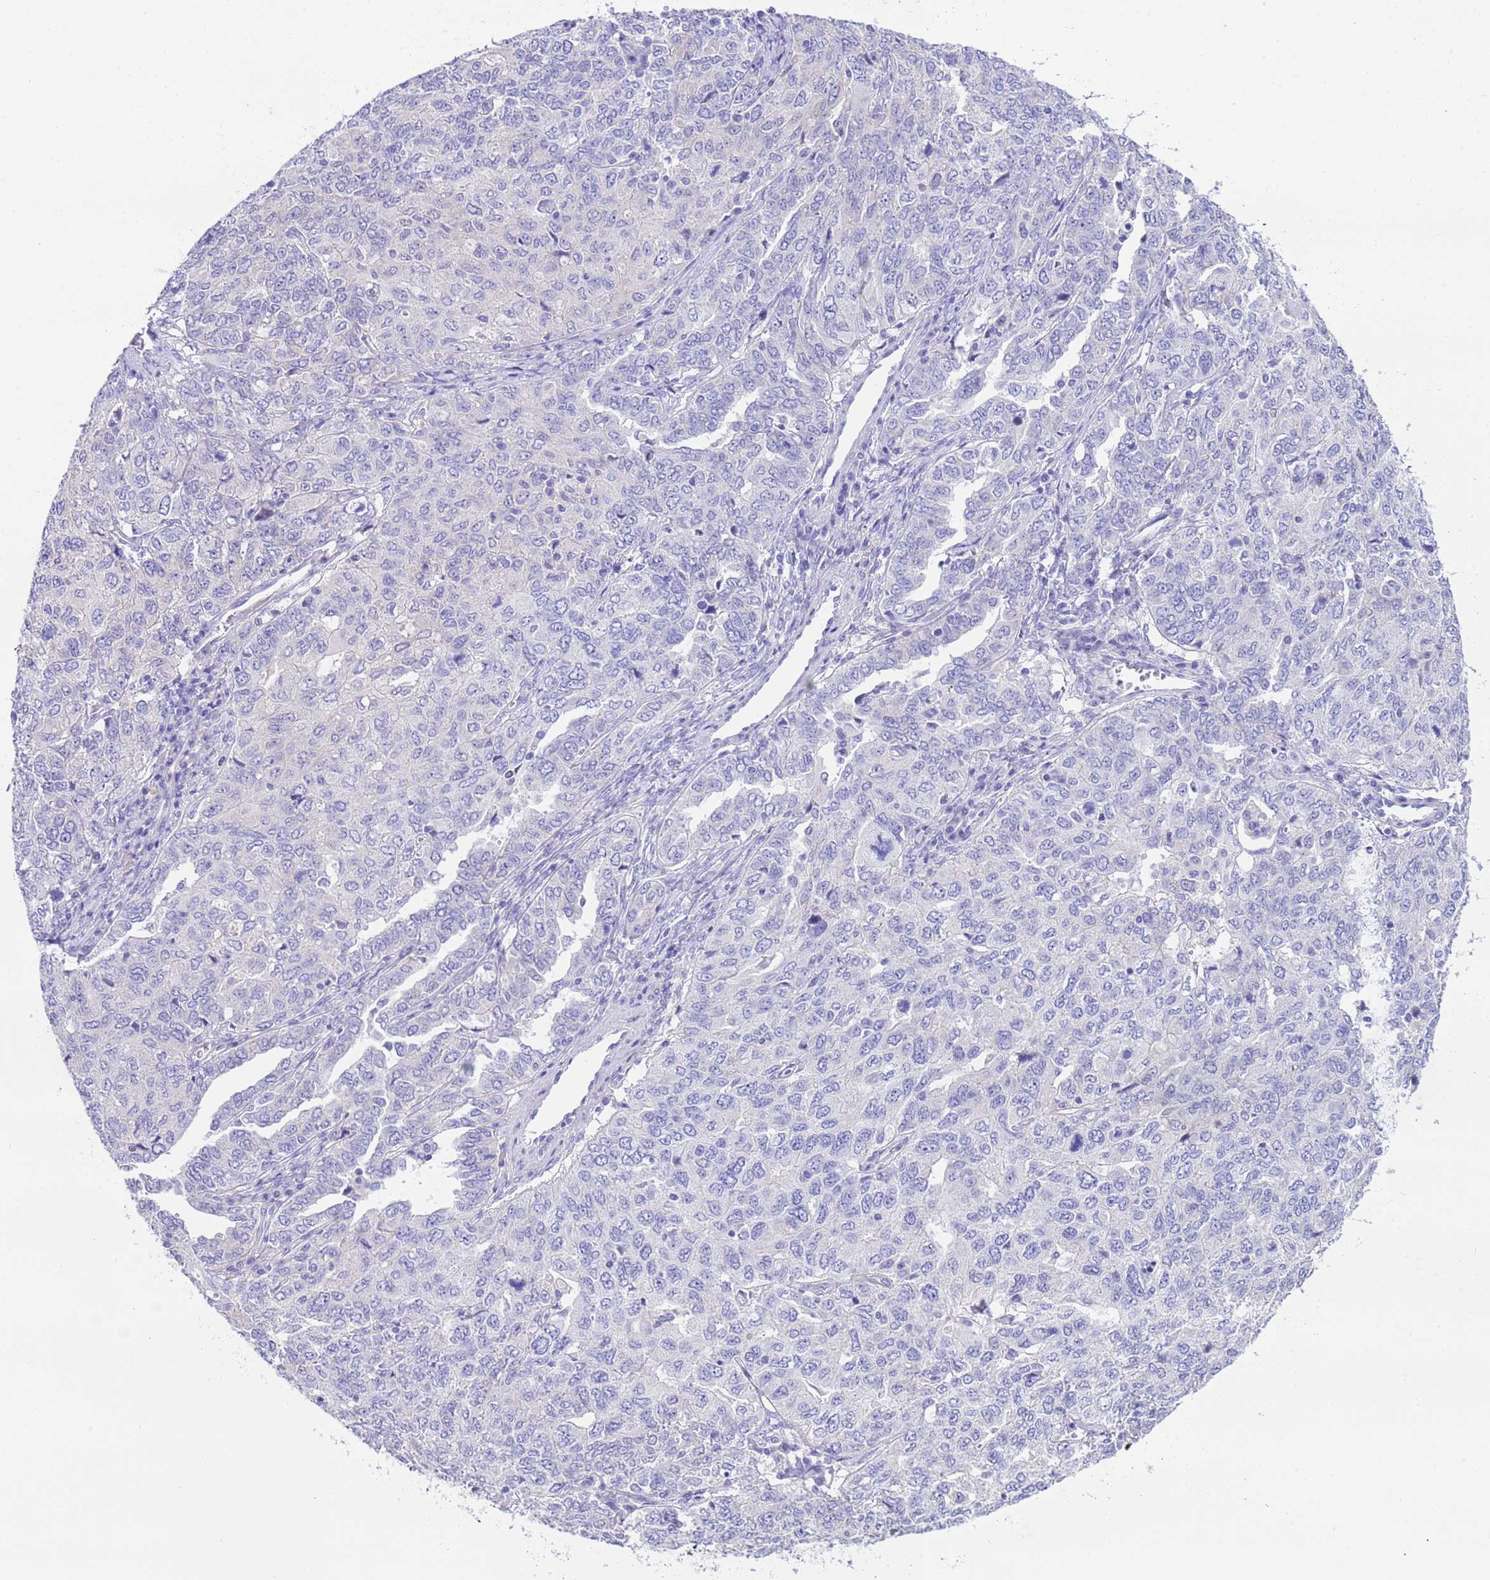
{"staining": {"intensity": "negative", "quantity": "none", "location": "none"}, "tissue": "ovarian cancer", "cell_type": "Tumor cells", "image_type": "cancer", "snomed": [{"axis": "morphology", "description": "Carcinoma, endometroid"}, {"axis": "topography", "description": "Ovary"}], "caption": "Ovarian cancer (endometroid carcinoma) stained for a protein using immunohistochemistry displays no positivity tumor cells.", "gene": "USP38", "patient": {"sex": "female", "age": 62}}